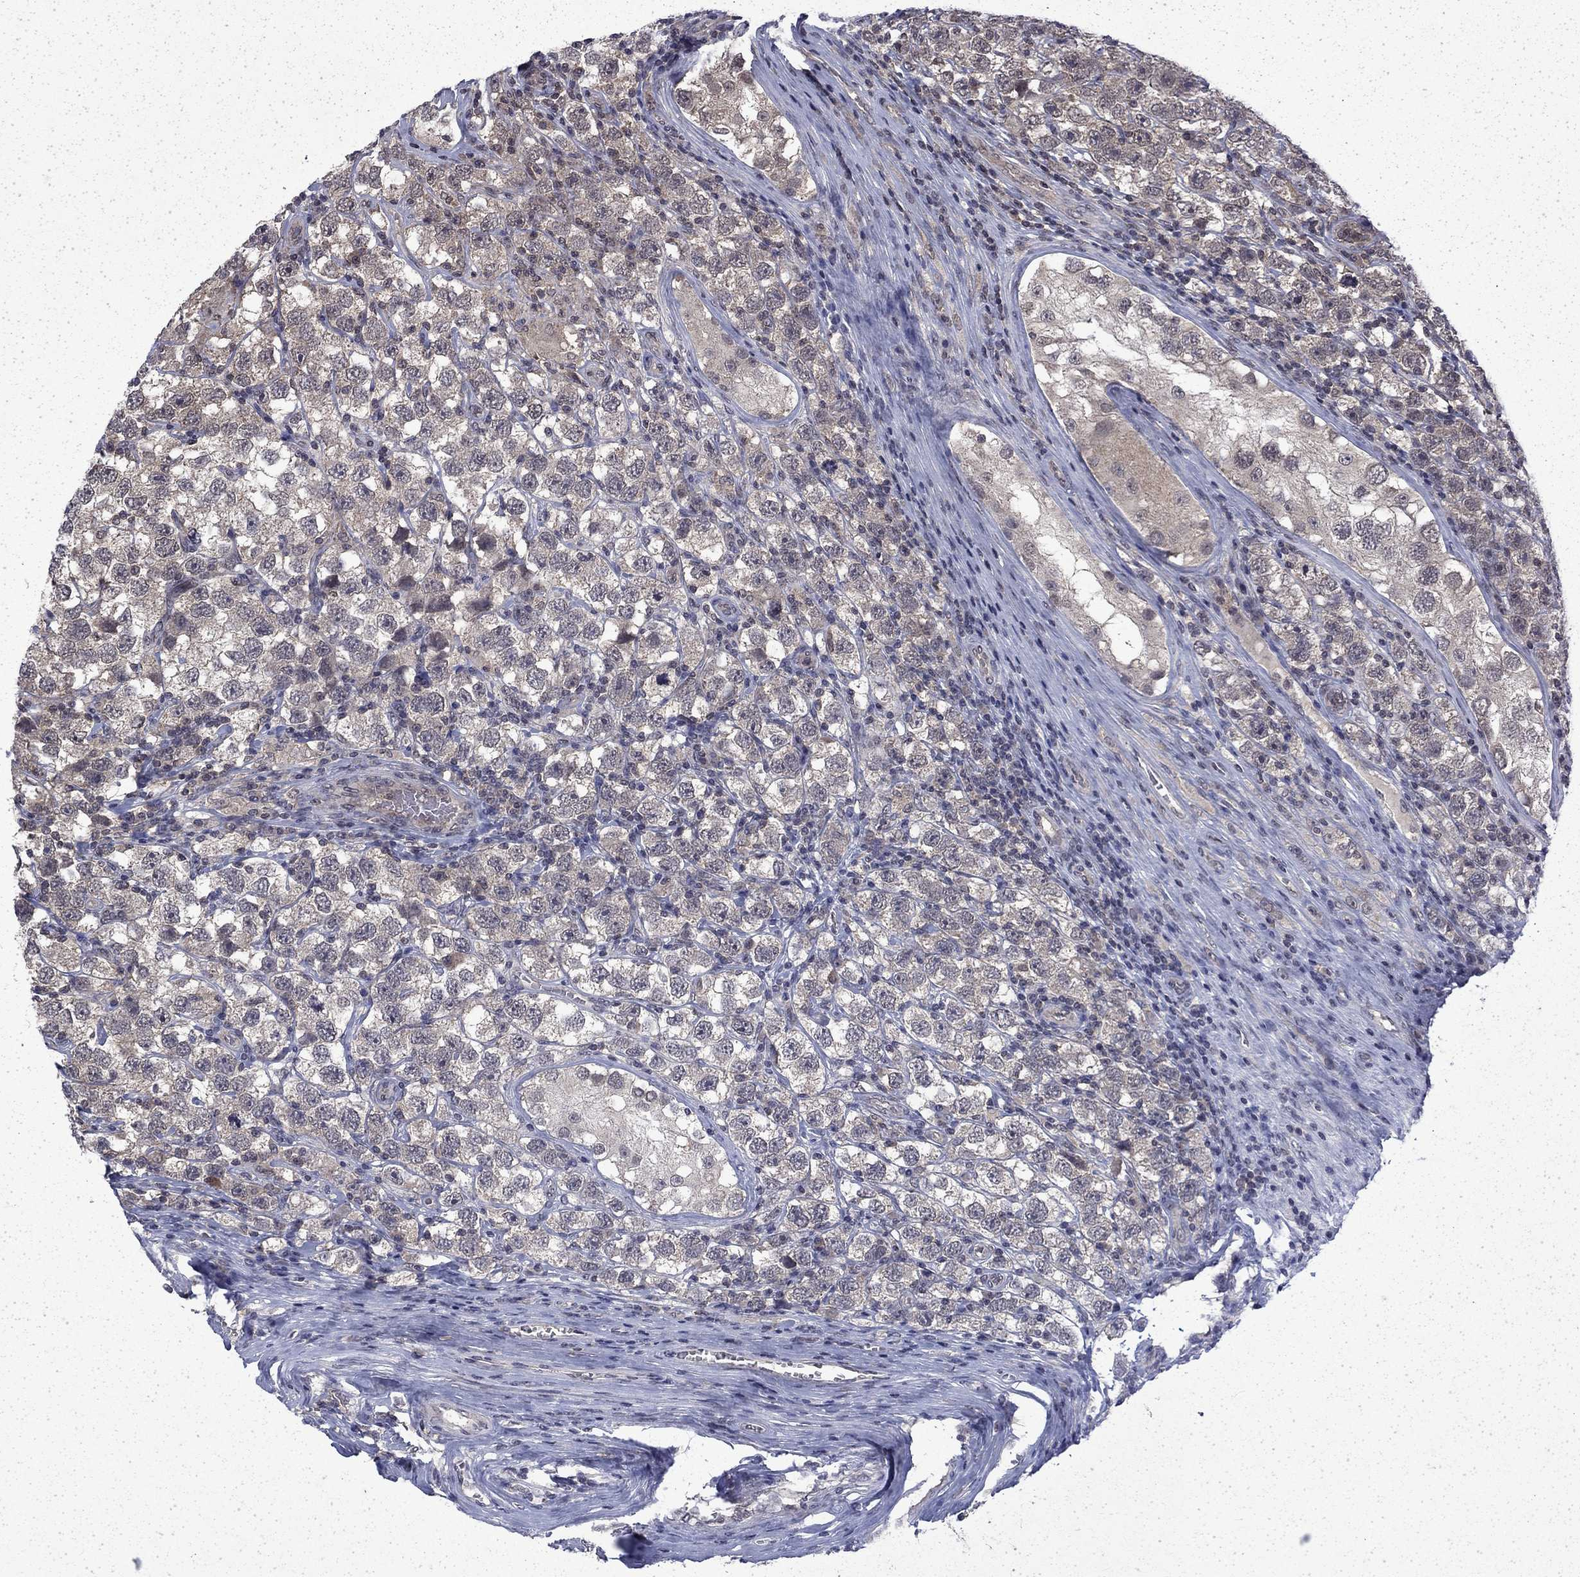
{"staining": {"intensity": "negative", "quantity": "none", "location": "none"}, "tissue": "testis cancer", "cell_type": "Tumor cells", "image_type": "cancer", "snomed": [{"axis": "morphology", "description": "Seminoma, NOS"}, {"axis": "topography", "description": "Testis"}], "caption": "There is no significant positivity in tumor cells of seminoma (testis). (Stains: DAB (3,3'-diaminobenzidine) immunohistochemistry with hematoxylin counter stain, Microscopy: brightfield microscopy at high magnification).", "gene": "CHAT", "patient": {"sex": "male", "age": 26}}